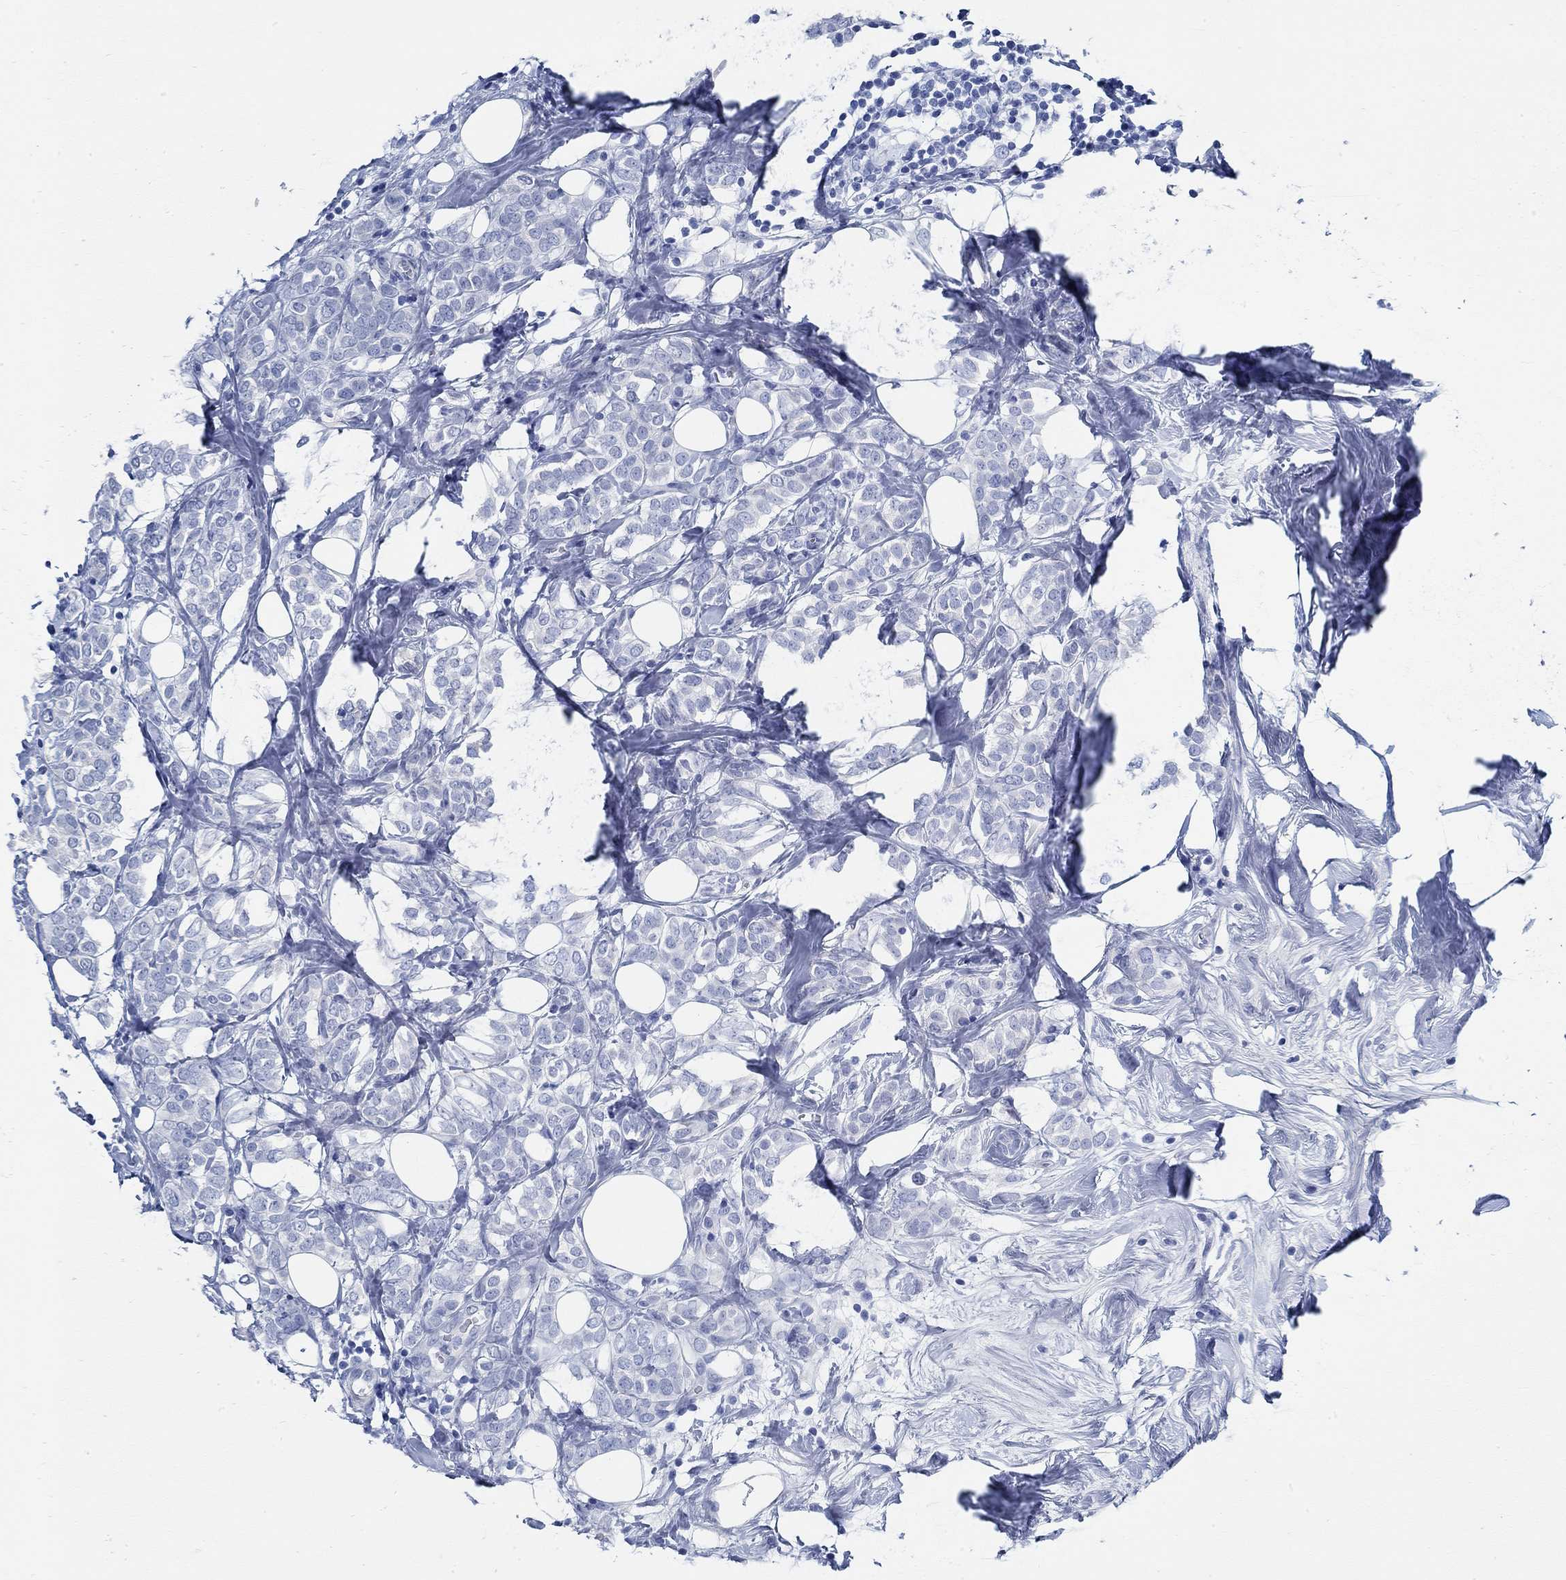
{"staining": {"intensity": "negative", "quantity": "none", "location": "none"}, "tissue": "breast cancer", "cell_type": "Tumor cells", "image_type": "cancer", "snomed": [{"axis": "morphology", "description": "Lobular carcinoma"}, {"axis": "topography", "description": "Breast"}], "caption": "Tumor cells are negative for brown protein staining in breast lobular carcinoma.", "gene": "SLC45A1", "patient": {"sex": "female", "age": 49}}